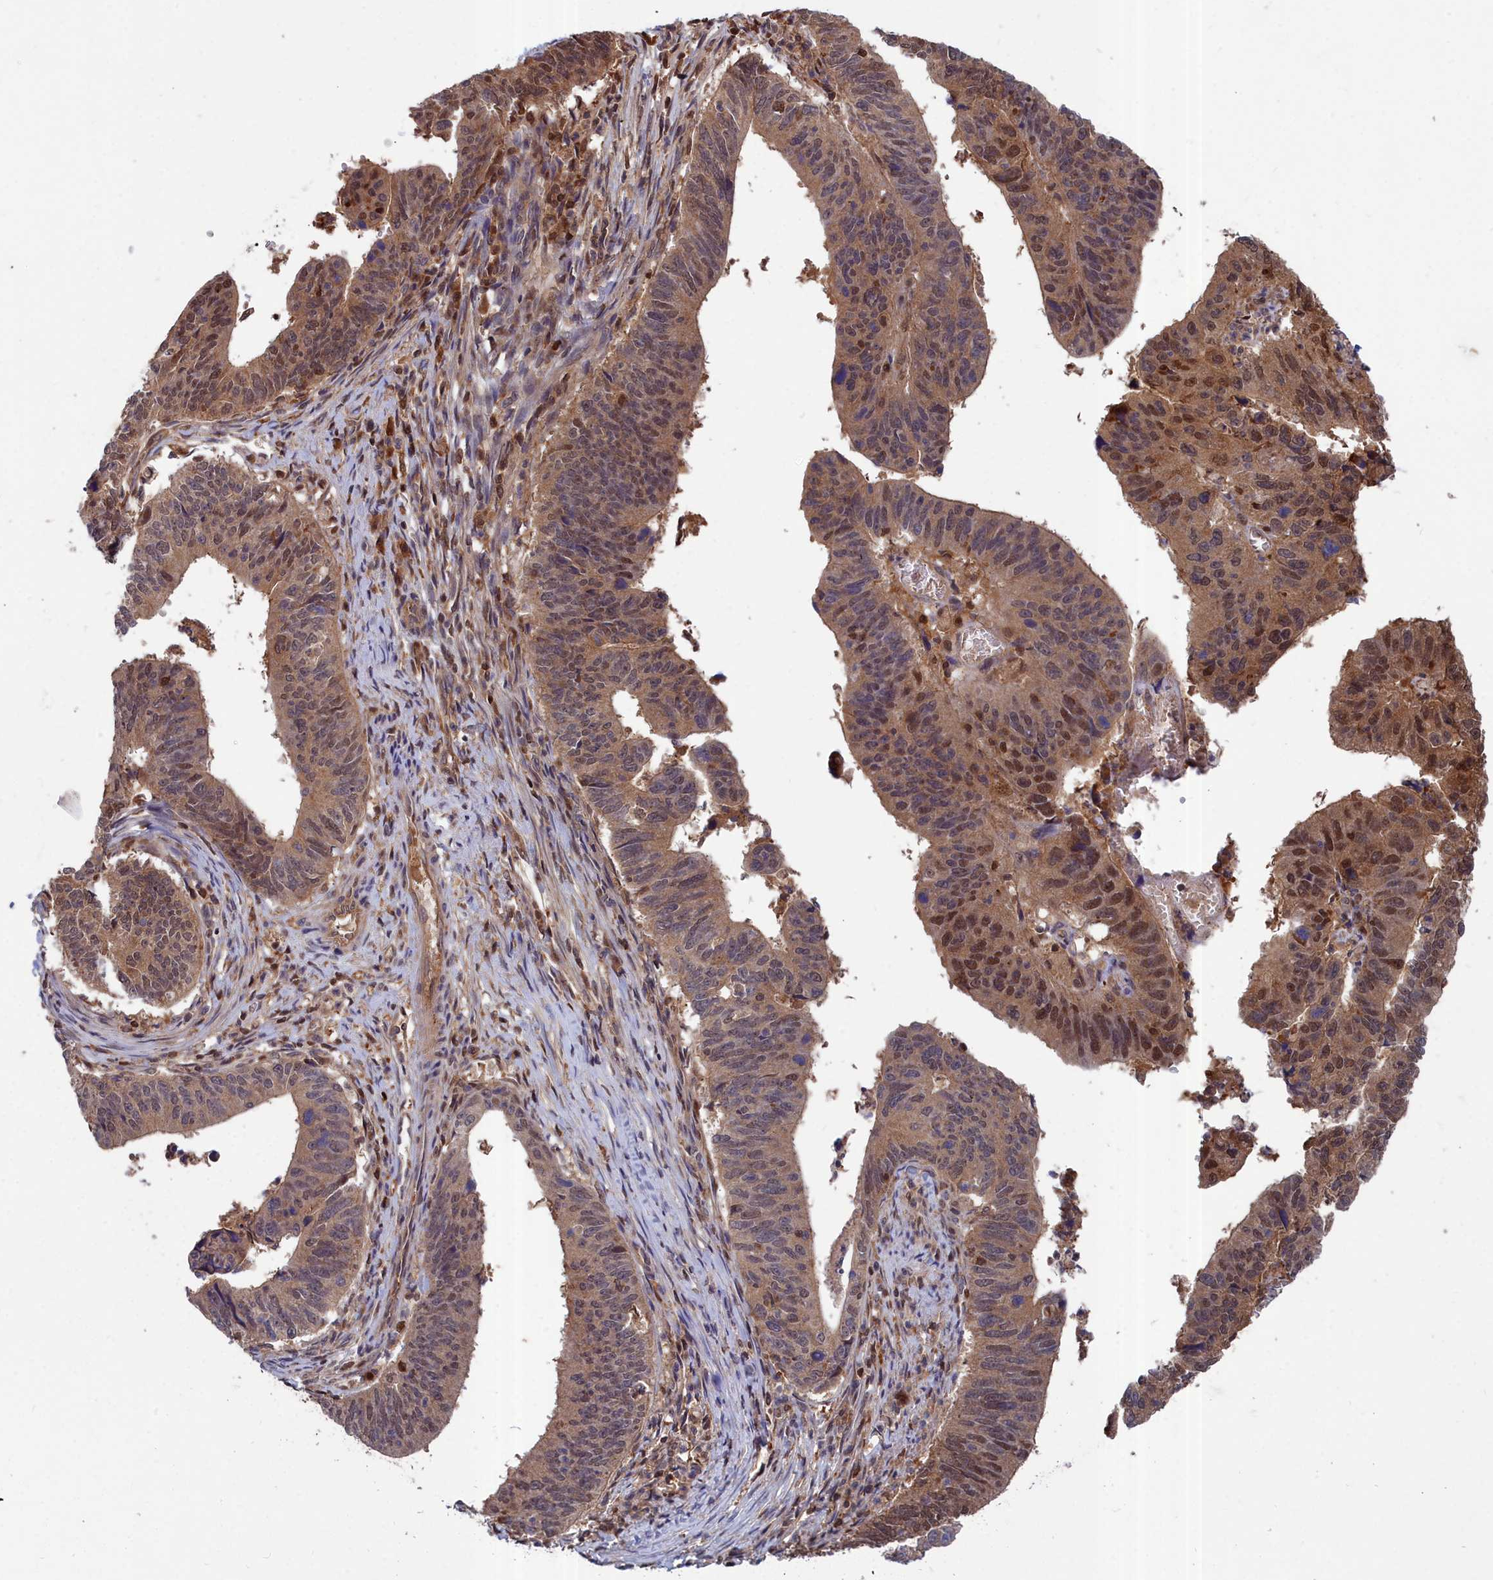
{"staining": {"intensity": "moderate", "quantity": ">75%", "location": "cytoplasmic/membranous,nuclear"}, "tissue": "stomach cancer", "cell_type": "Tumor cells", "image_type": "cancer", "snomed": [{"axis": "morphology", "description": "Adenocarcinoma, NOS"}, {"axis": "topography", "description": "Stomach"}], "caption": "Immunohistochemical staining of adenocarcinoma (stomach) shows moderate cytoplasmic/membranous and nuclear protein staining in about >75% of tumor cells. The staining was performed using DAB (3,3'-diaminobenzidine), with brown indicating positive protein expression. Nuclei are stained blue with hematoxylin.", "gene": "GFRA2", "patient": {"sex": "male", "age": 59}}